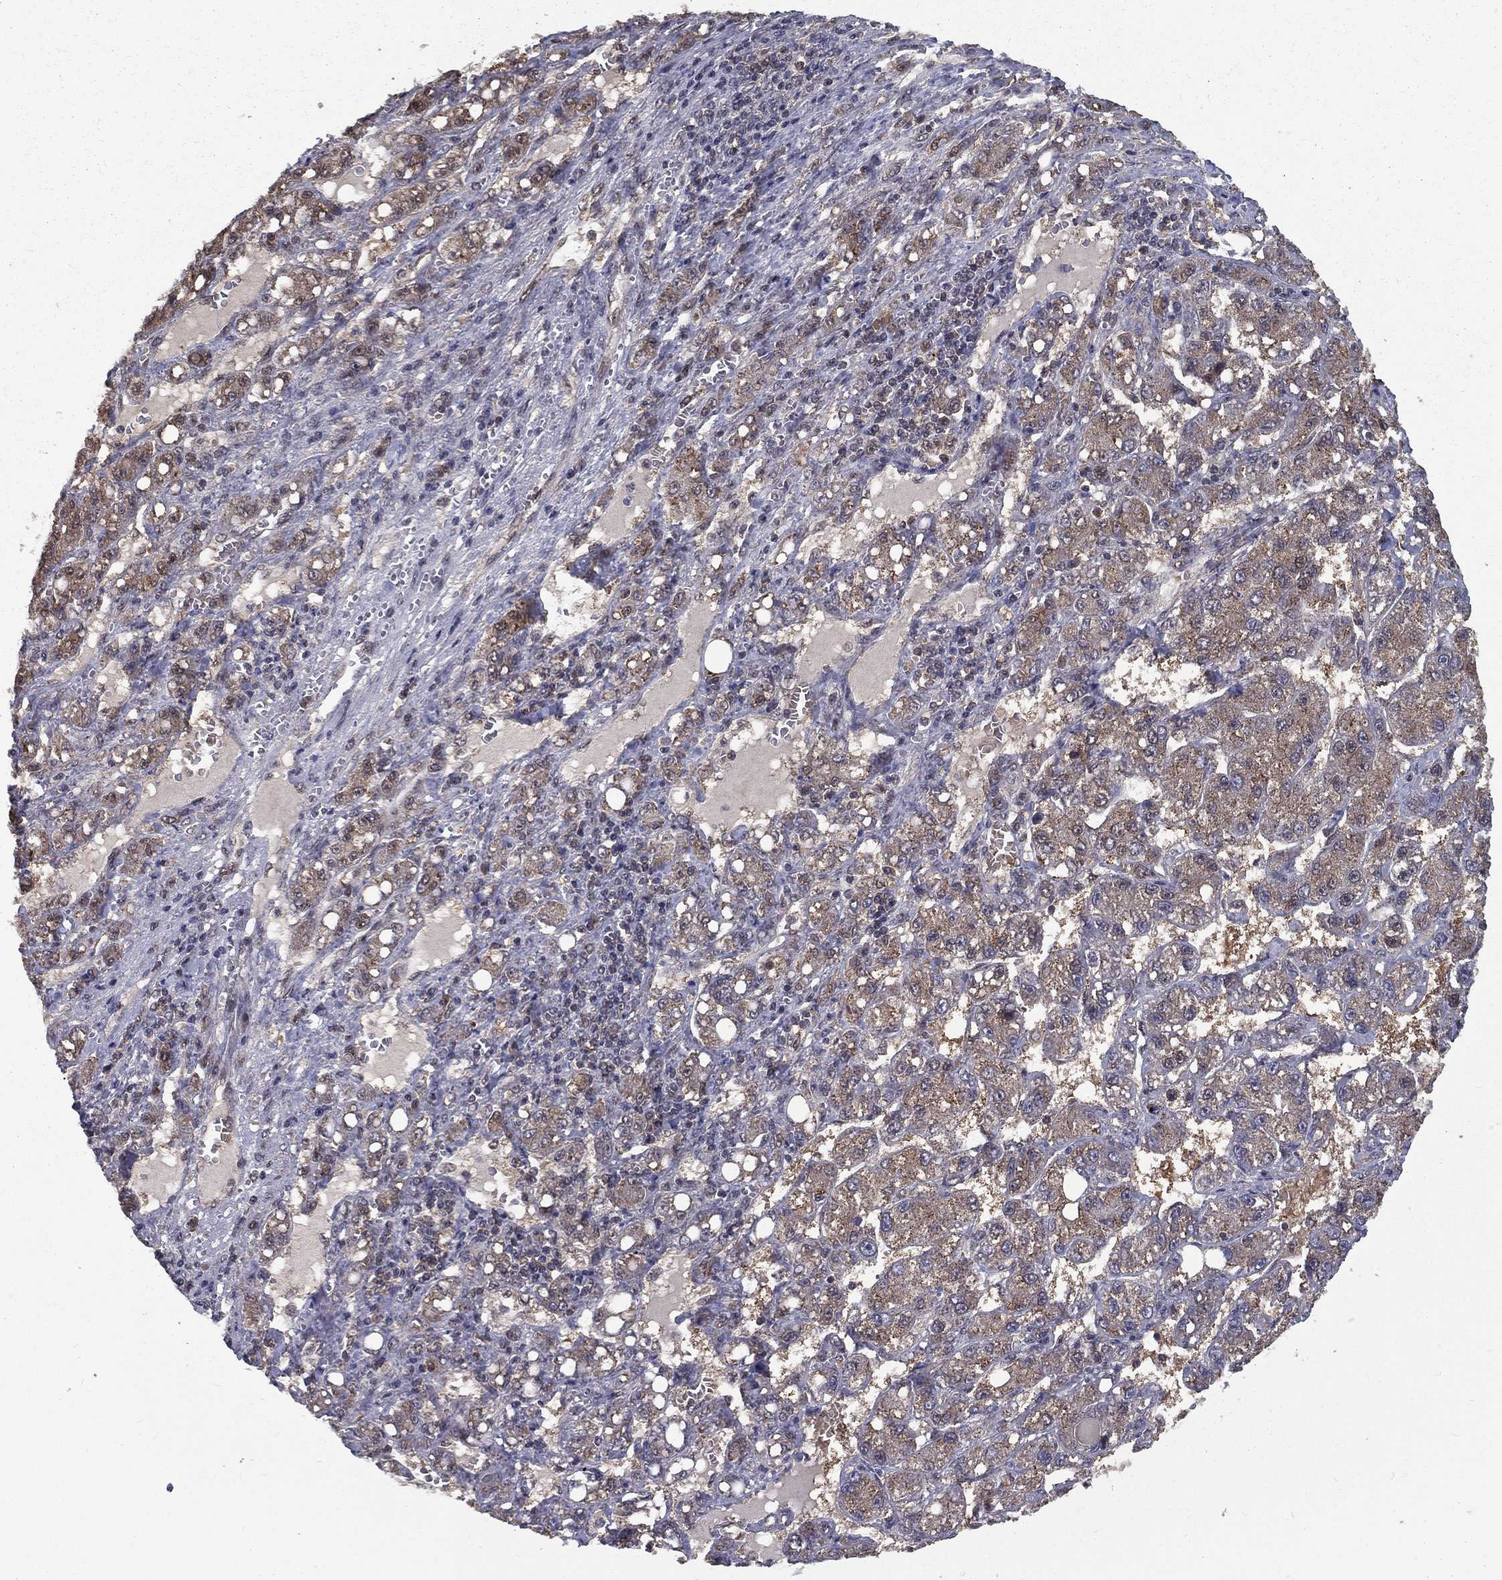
{"staining": {"intensity": "weak", "quantity": "<25%", "location": "cytoplasmic/membranous"}, "tissue": "liver cancer", "cell_type": "Tumor cells", "image_type": "cancer", "snomed": [{"axis": "morphology", "description": "Carcinoma, Hepatocellular, NOS"}, {"axis": "topography", "description": "Liver"}], "caption": "High magnification brightfield microscopy of hepatocellular carcinoma (liver) stained with DAB (brown) and counterstained with hematoxylin (blue): tumor cells show no significant staining.", "gene": "CARM1", "patient": {"sex": "female", "age": 65}}